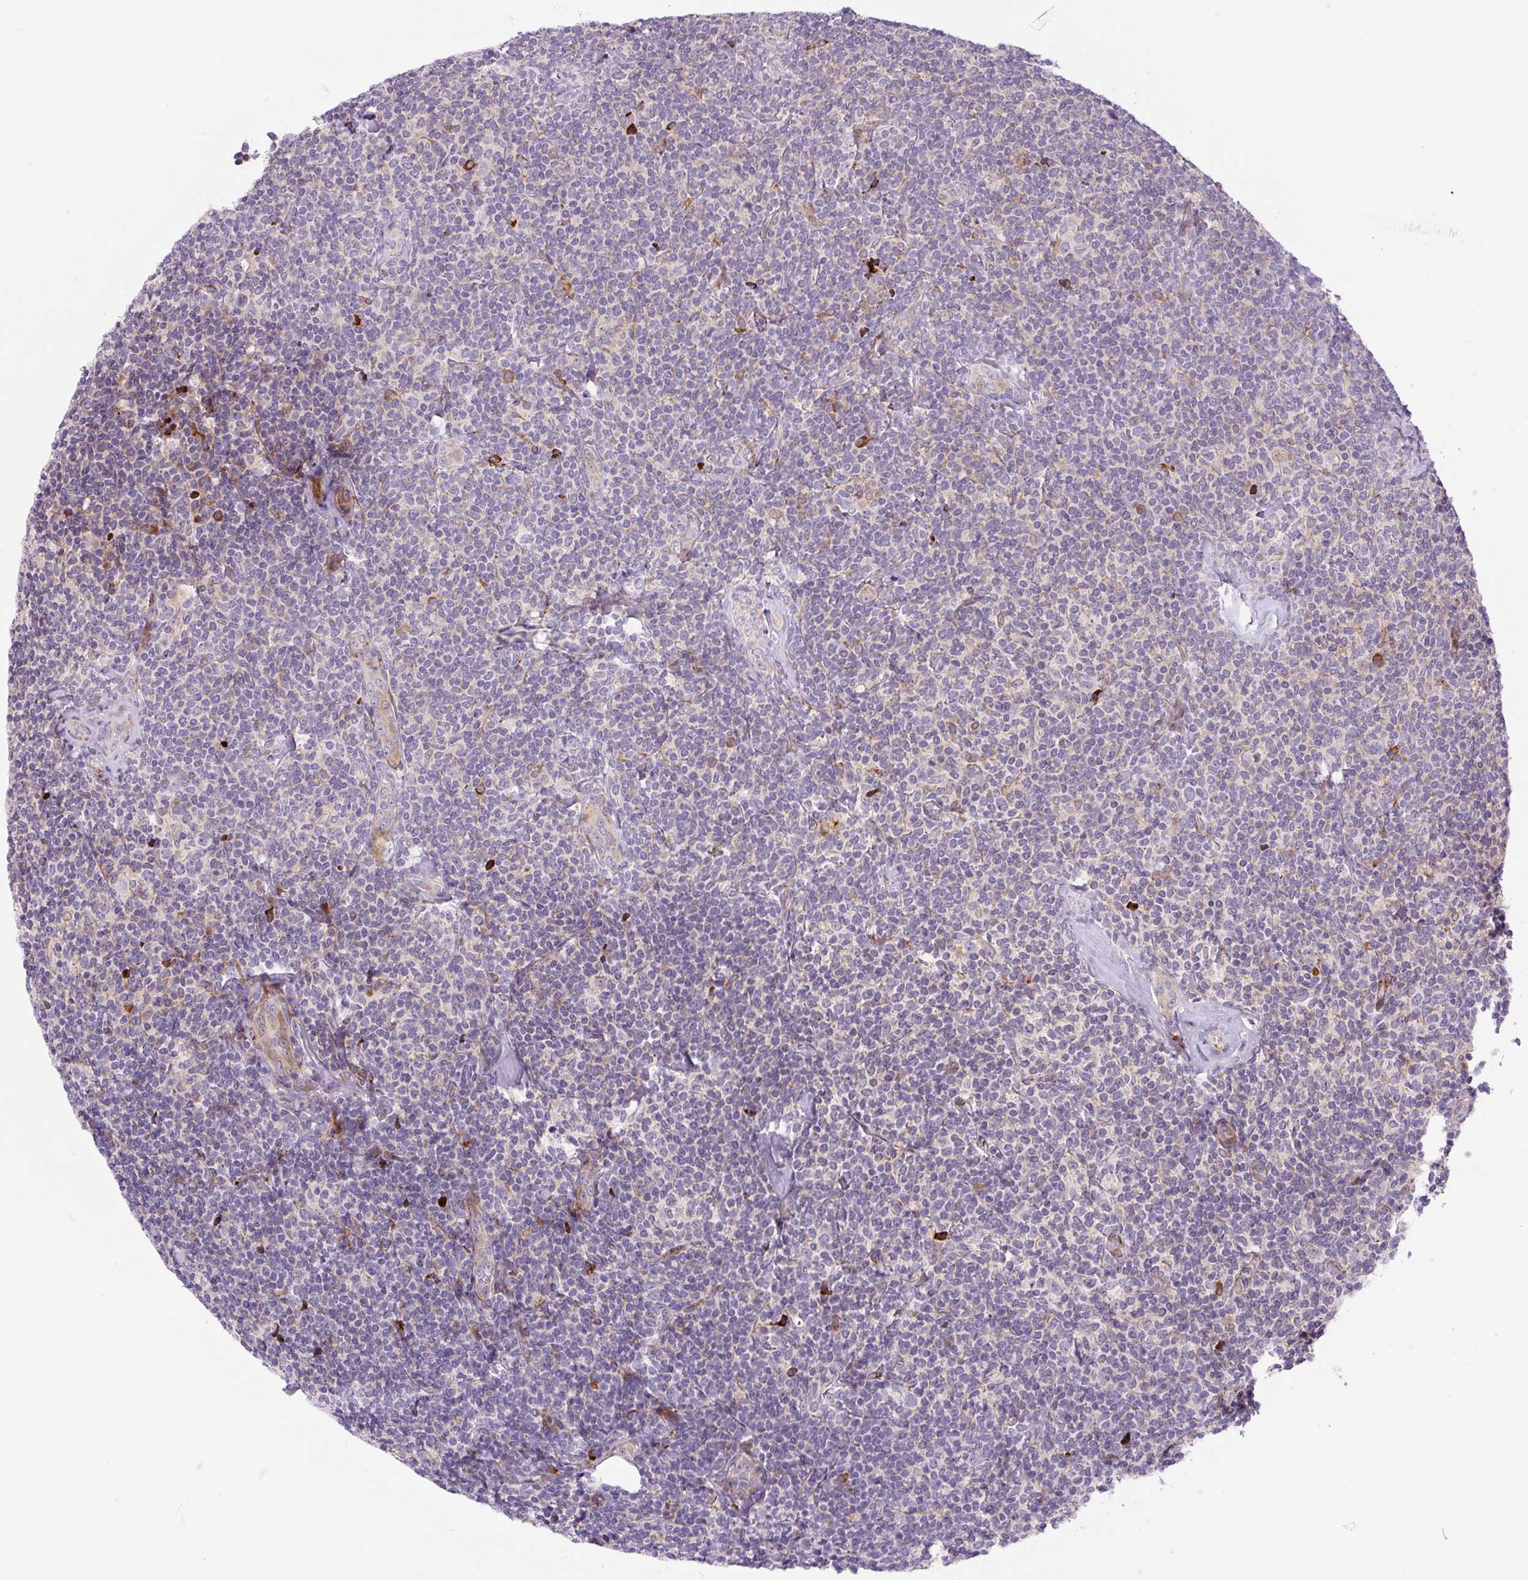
{"staining": {"intensity": "negative", "quantity": "none", "location": "none"}, "tissue": "lymphoma", "cell_type": "Tumor cells", "image_type": "cancer", "snomed": [{"axis": "morphology", "description": "Malignant lymphoma, non-Hodgkin's type, Low grade"}, {"axis": "topography", "description": "Lymph node"}], "caption": "A high-resolution photomicrograph shows immunohistochemistry (IHC) staining of lymphoma, which displays no significant staining in tumor cells.", "gene": "DISP3", "patient": {"sex": "female", "age": 56}}